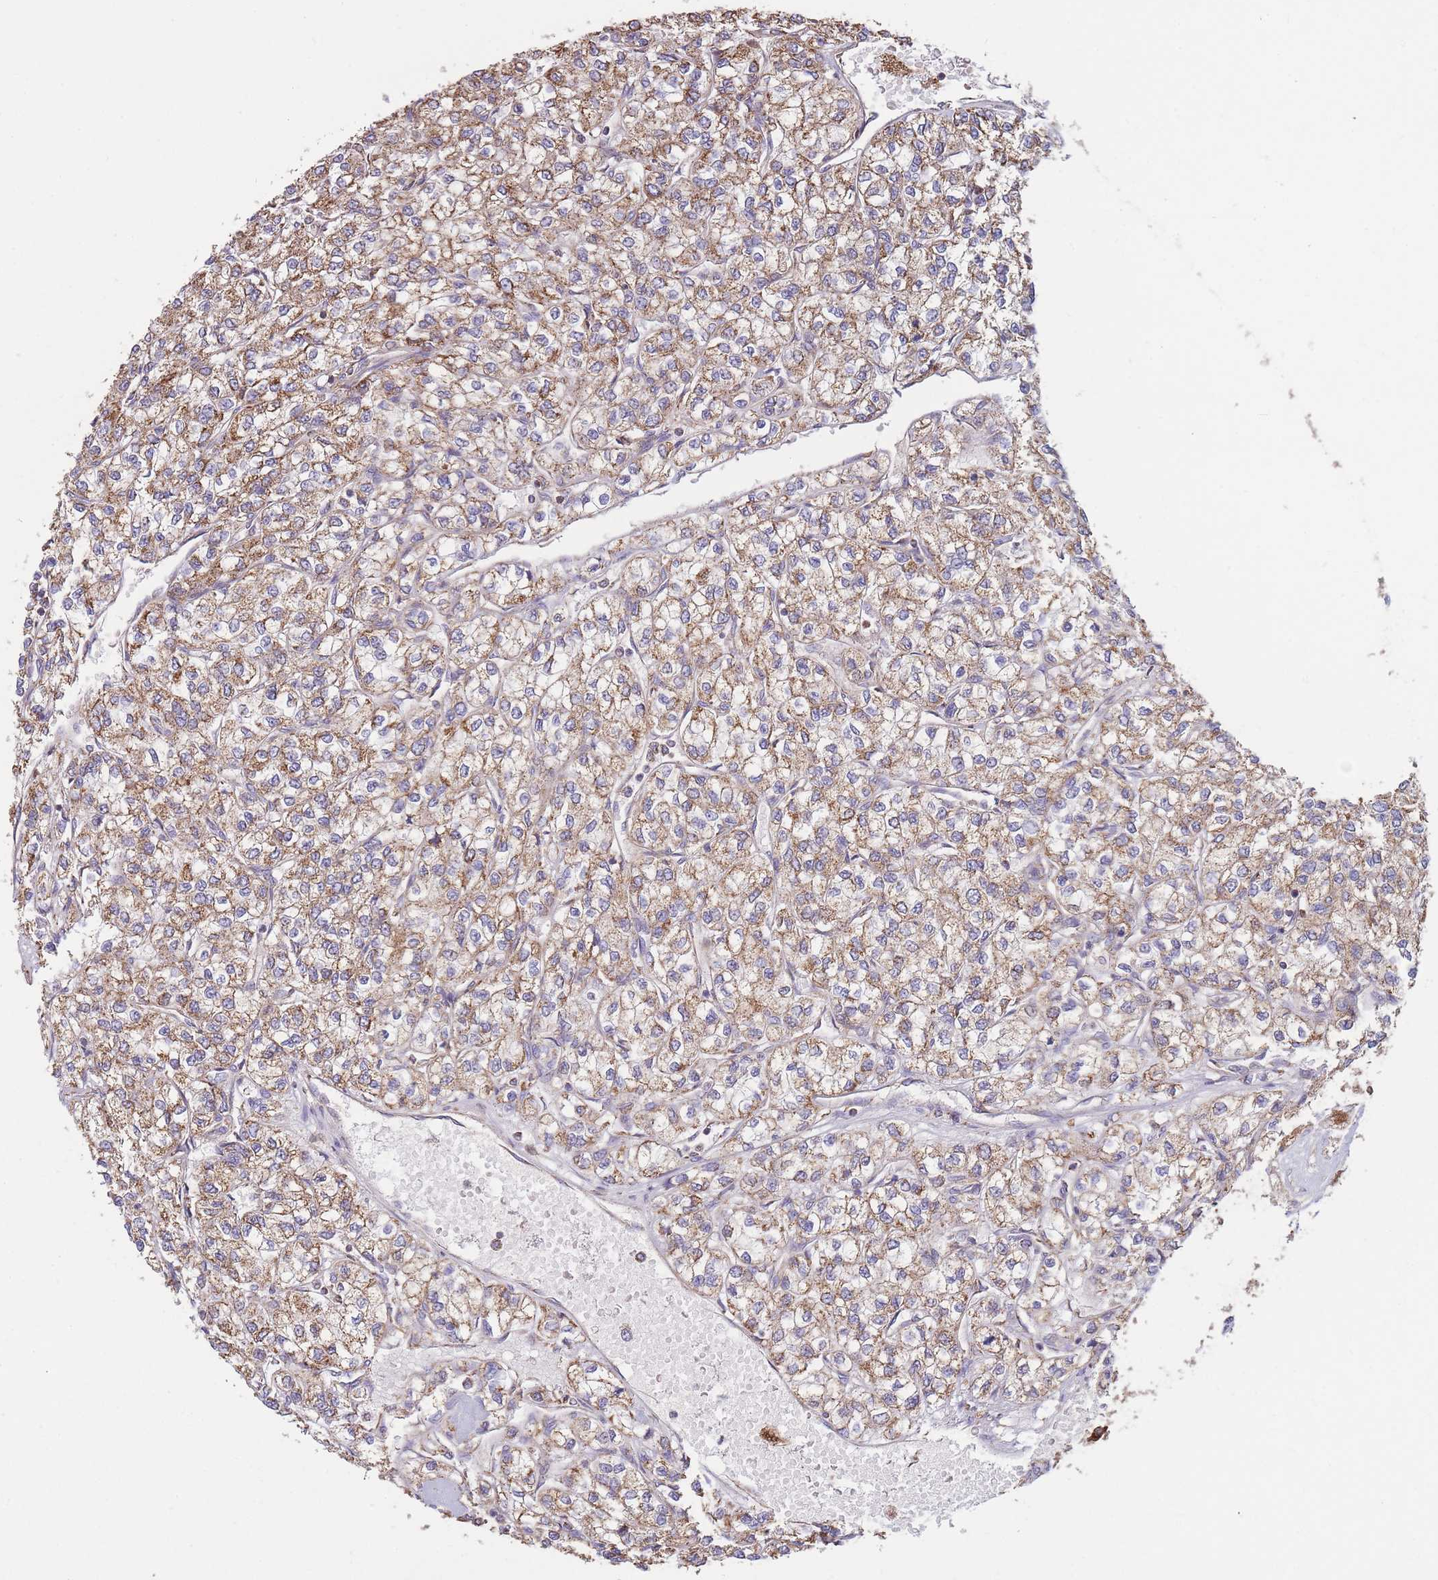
{"staining": {"intensity": "moderate", "quantity": ">75%", "location": "cytoplasmic/membranous"}, "tissue": "renal cancer", "cell_type": "Tumor cells", "image_type": "cancer", "snomed": [{"axis": "morphology", "description": "Adenocarcinoma, NOS"}, {"axis": "topography", "description": "Kidney"}], "caption": "Brown immunohistochemical staining in renal adenocarcinoma exhibits moderate cytoplasmic/membranous expression in about >75% of tumor cells. (Brightfield microscopy of DAB IHC at high magnification).", "gene": "KIF16B", "patient": {"sex": "male", "age": 80}}